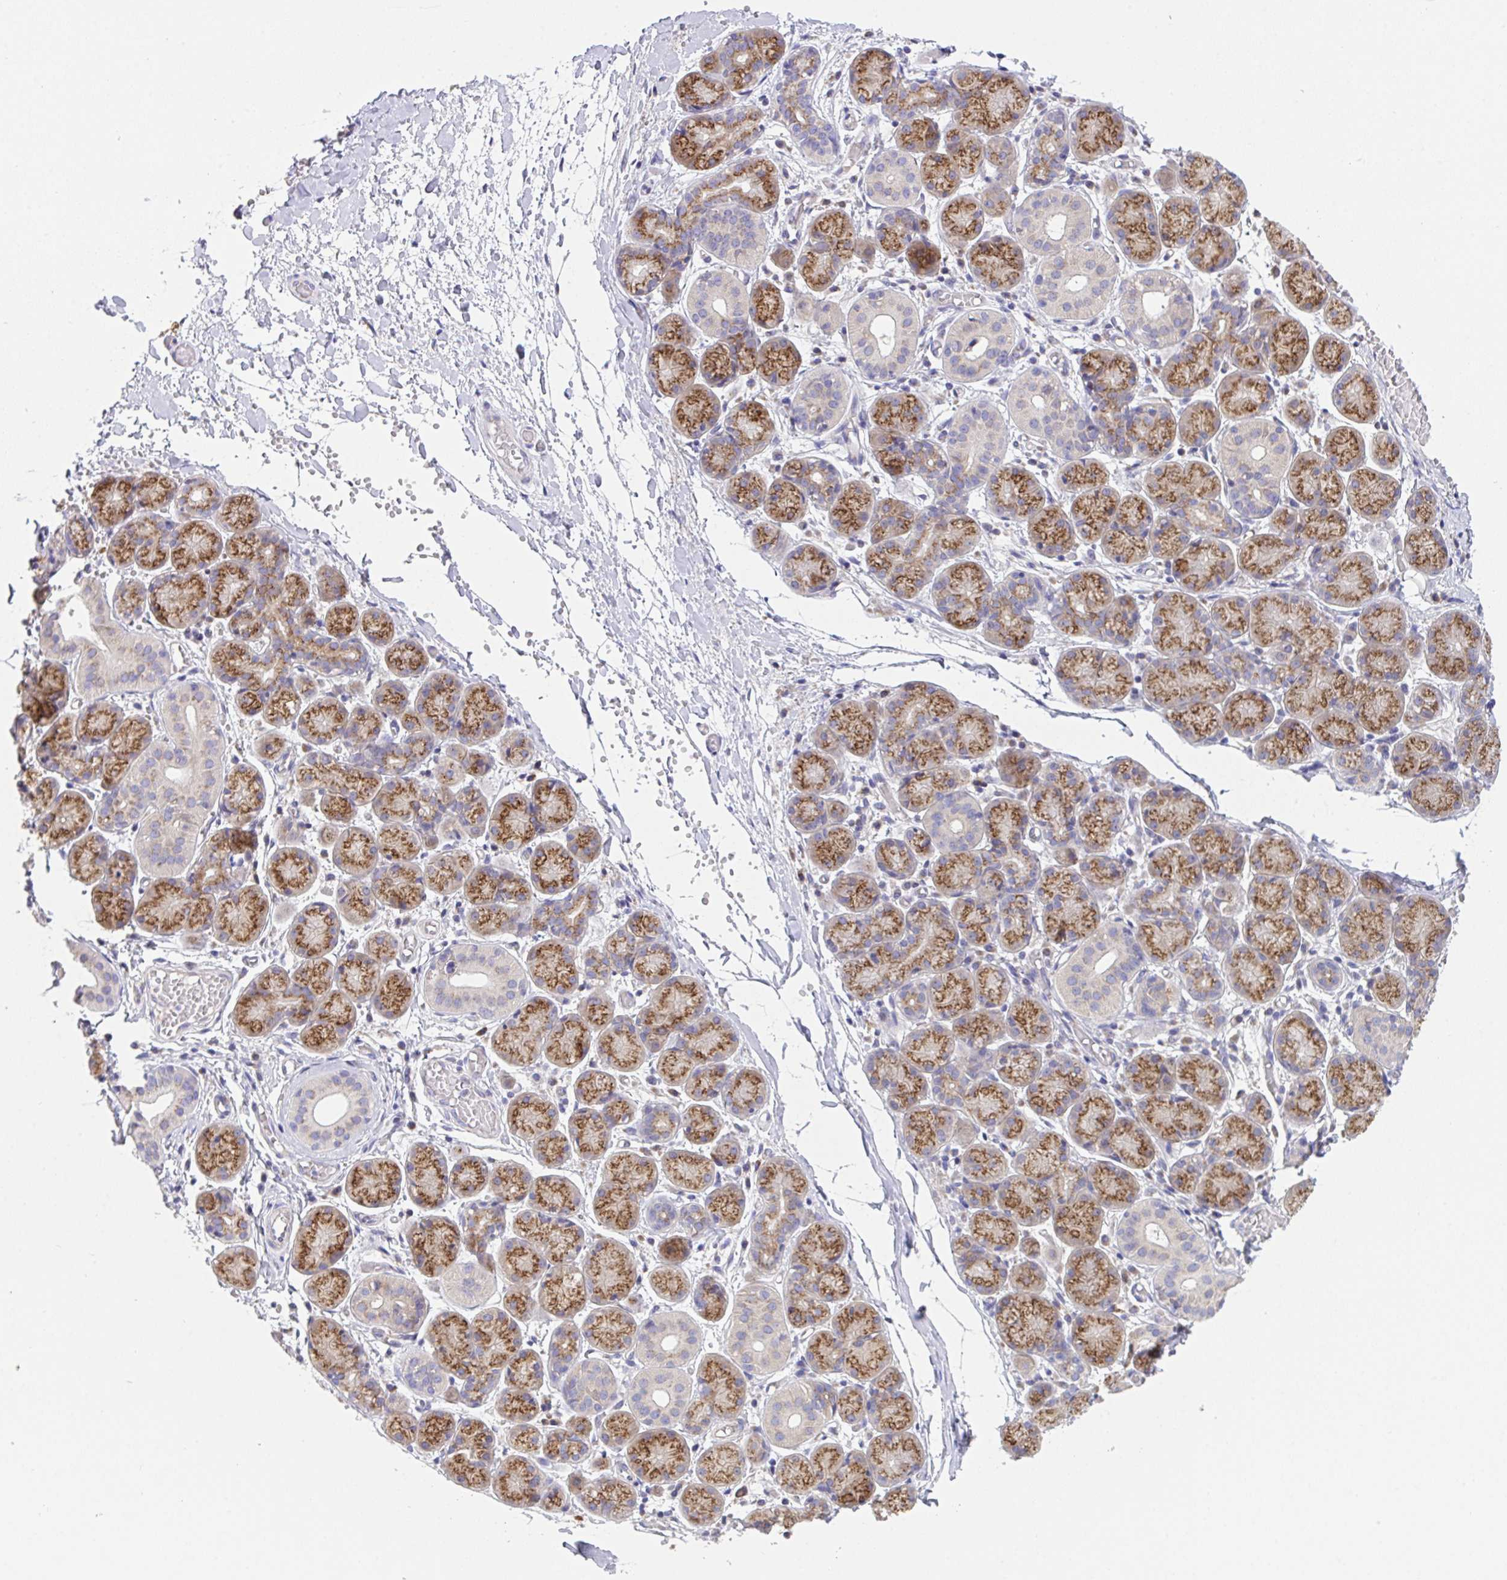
{"staining": {"intensity": "moderate", "quantity": "25%-75%", "location": "cytoplasmic/membranous"}, "tissue": "salivary gland", "cell_type": "Glandular cells", "image_type": "normal", "snomed": [{"axis": "morphology", "description": "Normal tissue, NOS"}, {"axis": "topography", "description": "Salivary gland"}], "caption": "Normal salivary gland was stained to show a protein in brown. There is medium levels of moderate cytoplasmic/membranous positivity in approximately 25%-75% of glandular cells. (IHC, brightfield microscopy, high magnification).", "gene": "MIA3", "patient": {"sex": "female", "age": 24}}